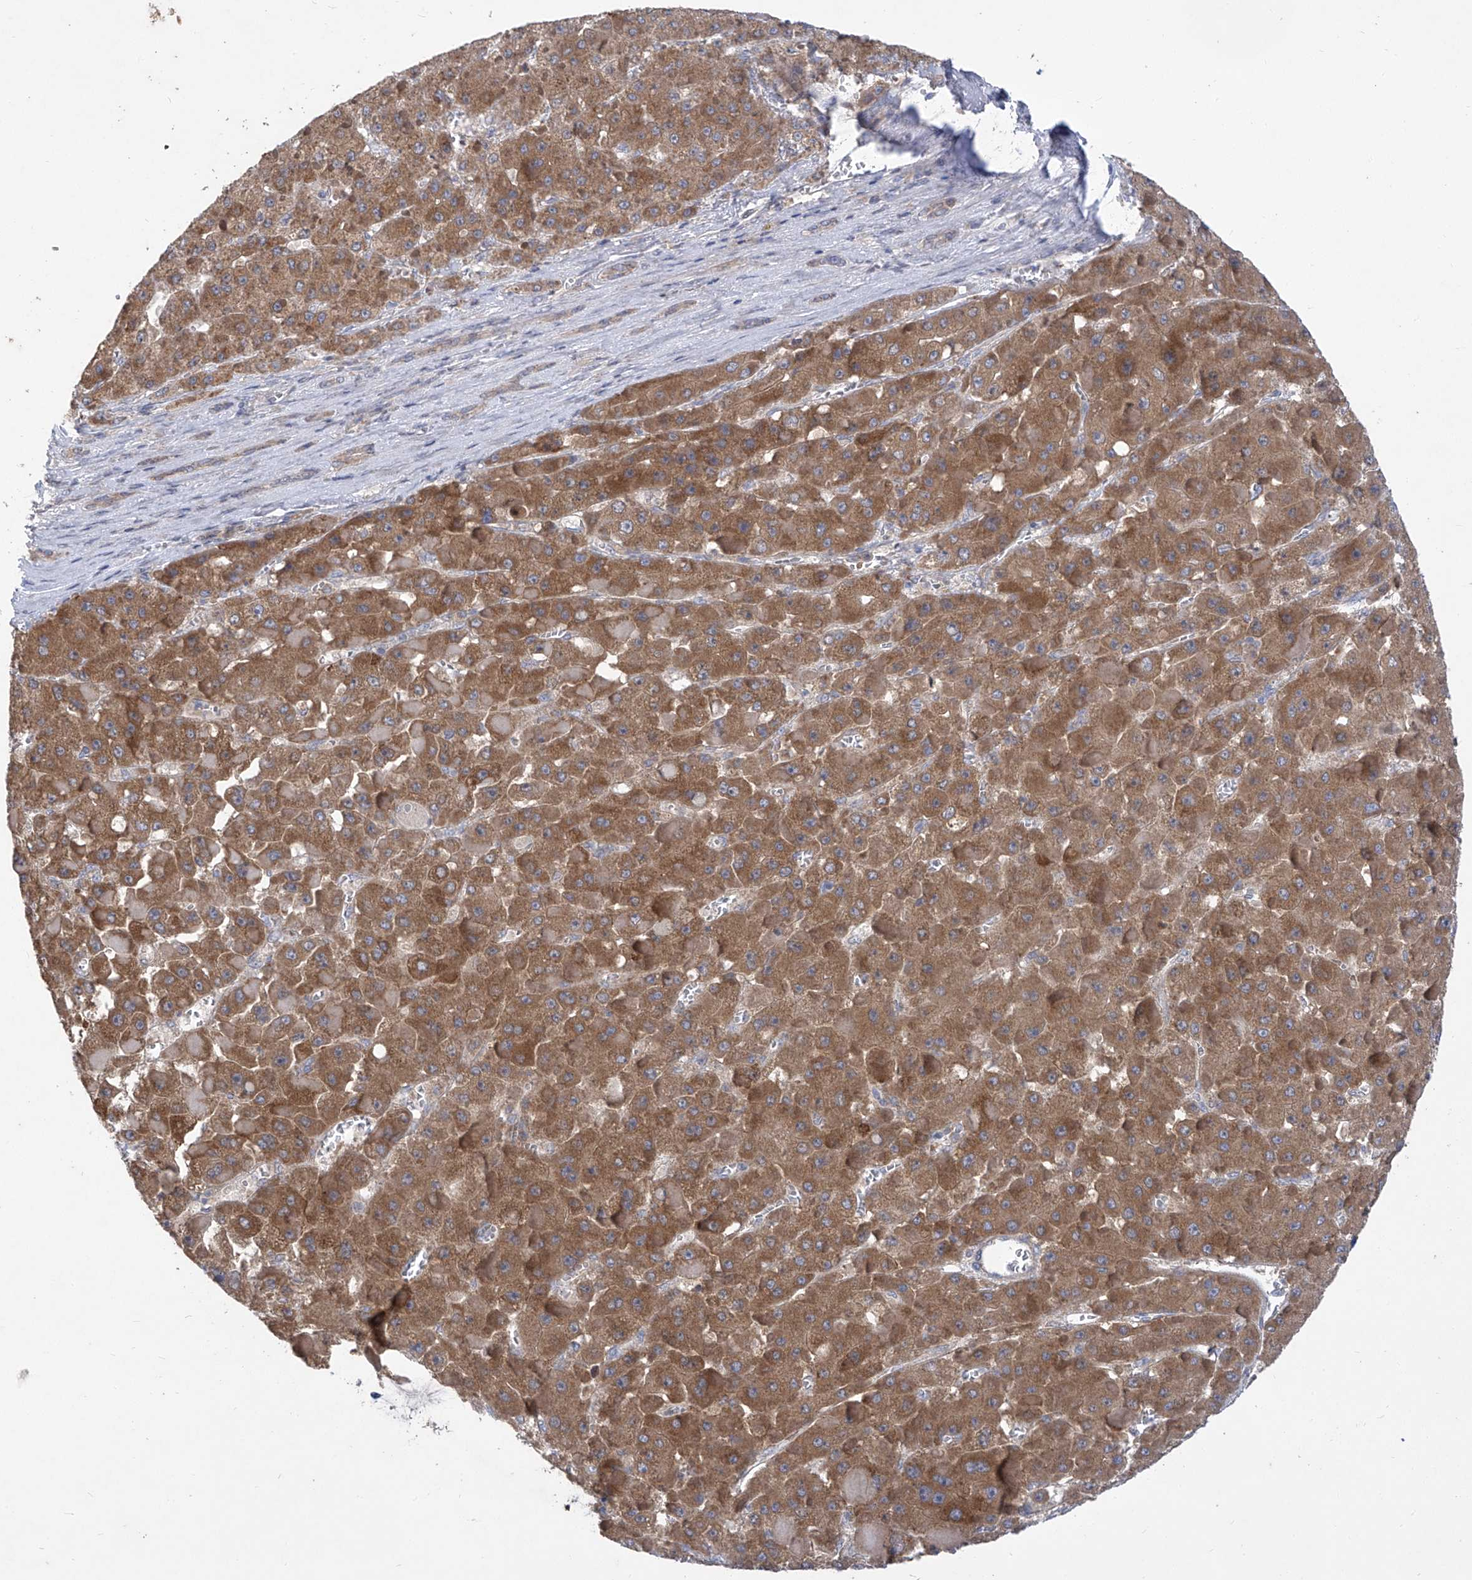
{"staining": {"intensity": "moderate", "quantity": ">75%", "location": "cytoplasmic/membranous"}, "tissue": "liver cancer", "cell_type": "Tumor cells", "image_type": "cancer", "snomed": [{"axis": "morphology", "description": "Carcinoma, Hepatocellular, NOS"}, {"axis": "topography", "description": "Liver"}], "caption": "Protein staining displays moderate cytoplasmic/membranous staining in approximately >75% of tumor cells in hepatocellular carcinoma (liver).", "gene": "COQ3", "patient": {"sex": "female", "age": 73}}